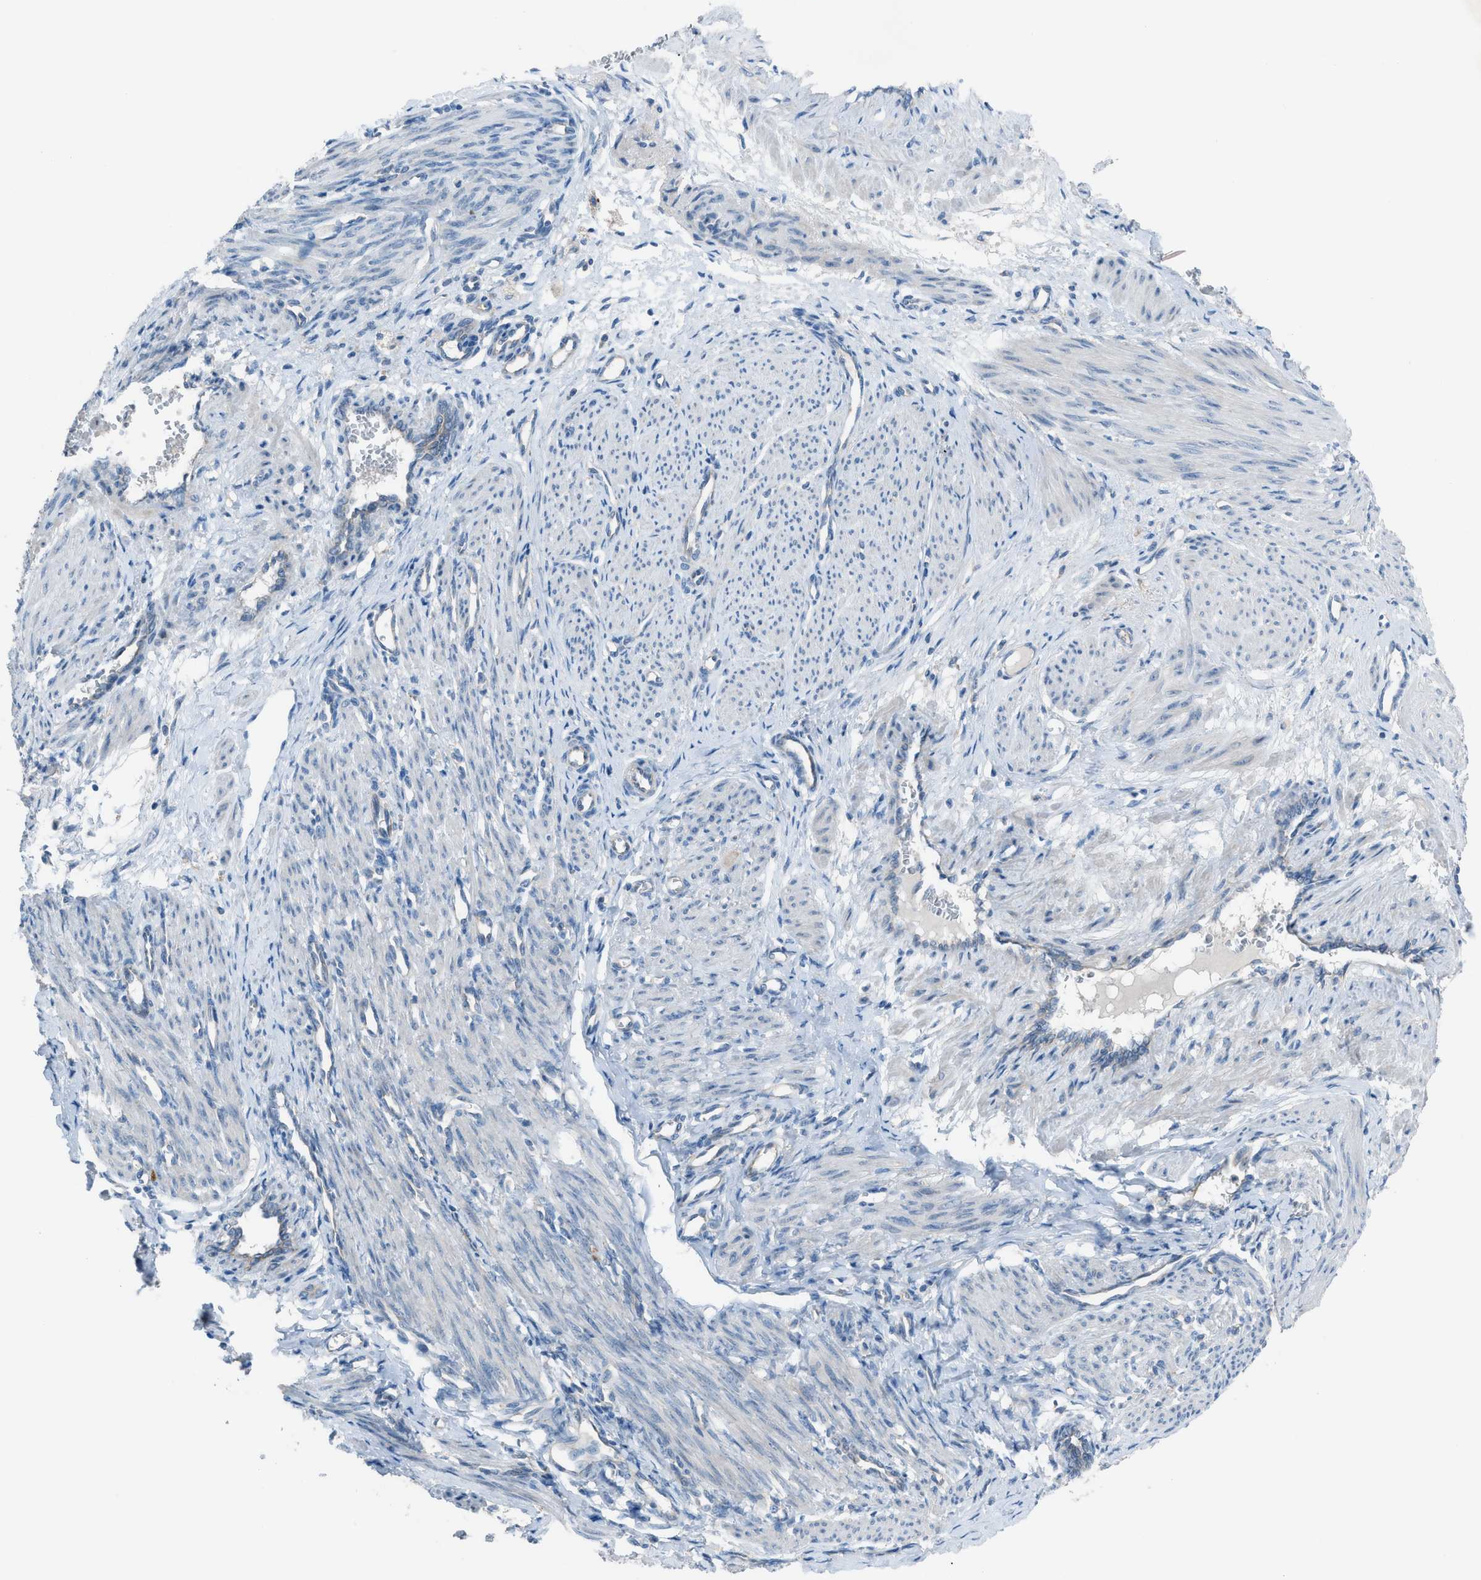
{"staining": {"intensity": "negative", "quantity": "none", "location": "none"}, "tissue": "smooth muscle", "cell_type": "Smooth muscle cells", "image_type": "normal", "snomed": [{"axis": "morphology", "description": "Normal tissue, NOS"}, {"axis": "topography", "description": "Endometrium"}], "caption": "This histopathology image is of normal smooth muscle stained with immunohistochemistry to label a protein in brown with the nuclei are counter-stained blue. There is no positivity in smooth muscle cells.", "gene": "HEG1", "patient": {"sex": "female", "age": 33}}